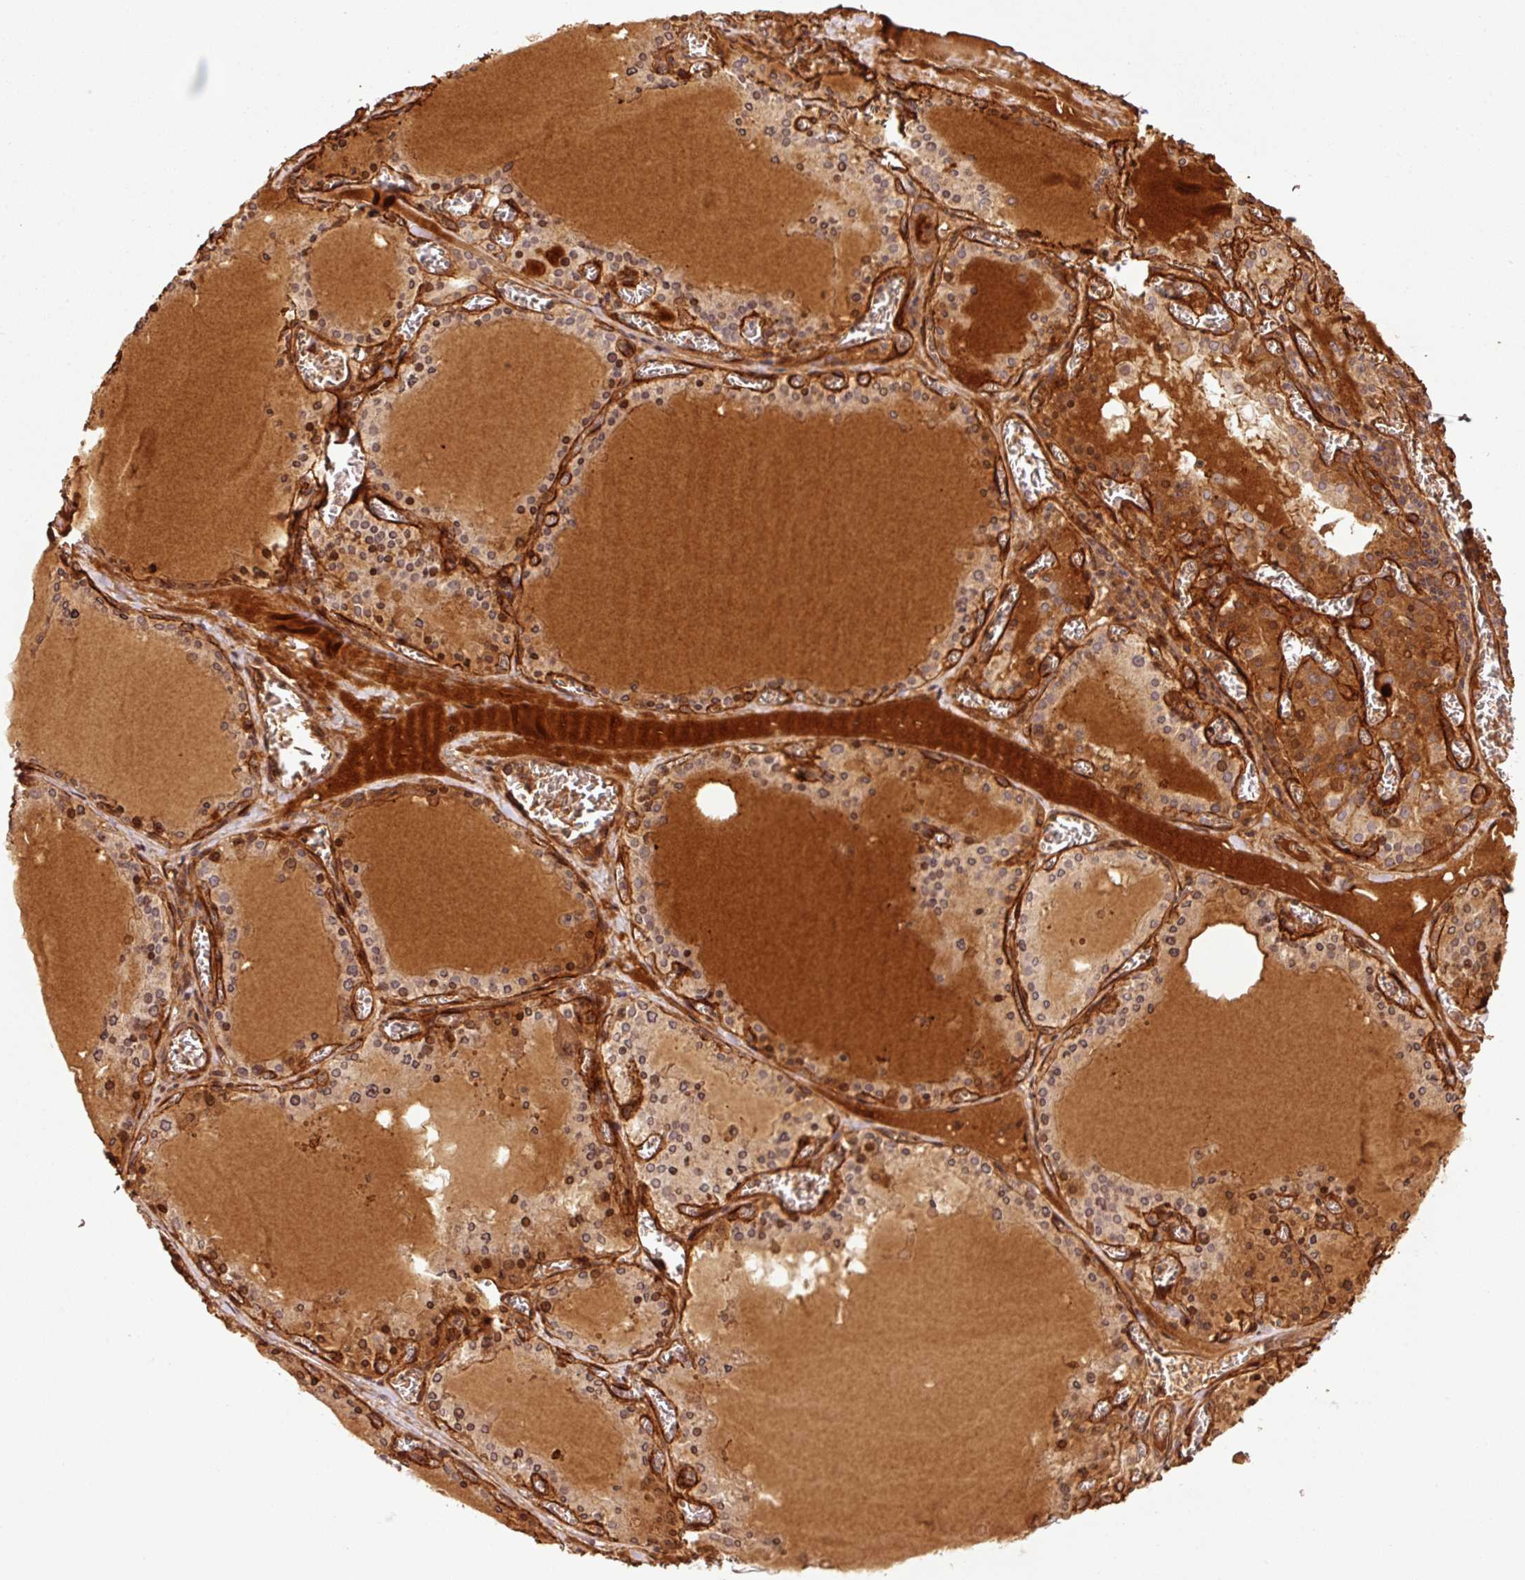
{"staining": {"intensity": "moderate", "quantity": ">75%", "location": "cytoplasmic/membranous"}, "tissue": "thyroid gland", "cell_type": "Glandular cells", "image_type": "normal", "snomed": [{"axis": "morphology", "description": "Normal tissue, NOS"}, {"axis": "topography", "description": "Thyroid gland"}], "caption": "Immunohistochemistry (IHC) histopathology image of normal thyroid gland stained for a protein (brown), which exhibits medium levels of moderate cytoplasmic/membranous staining in about >75% of glandular cells.", "gene": "NID2", "patient": {"sex": "female", "age": 30}}